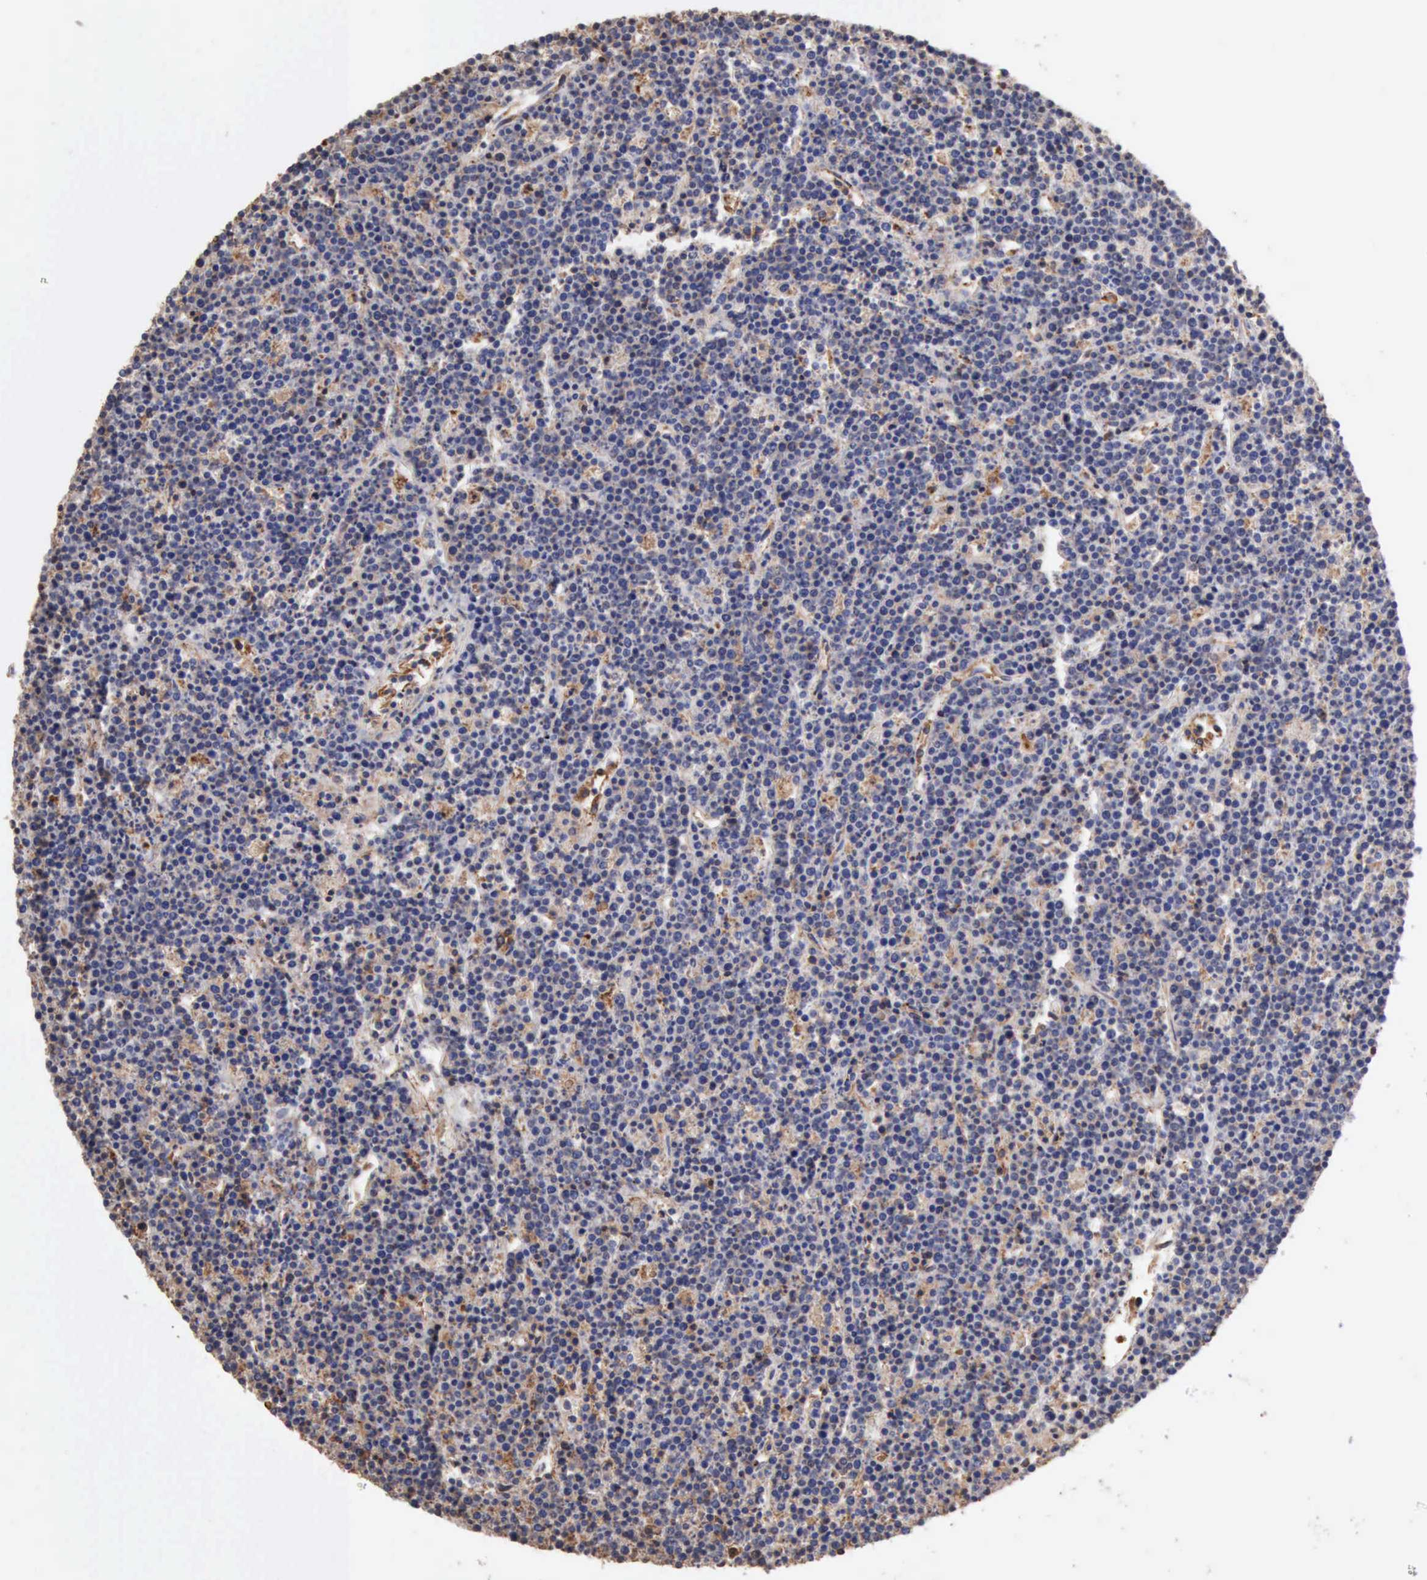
{"staining": {"intensity": "negative", "quantity": "none", "location": "none"}, "tissue": "lymphoma", "cell_type": "Tumor cells", "image_type": "cancer", "snomed": [{"axis": "morphology", "description": "Malignant lymphoma, non-Hodgkin's type, High grade"}, {"axis": "topography", "description": "Ovary"}], "caption": "A photomicrograph of malignant lymphoma, non-Hodgkin's type (high-grade) stained for a protein displays no brown staining in tumor cells.", "gene": "GPR101", "patient": {"sex": "female", "age": 56}}